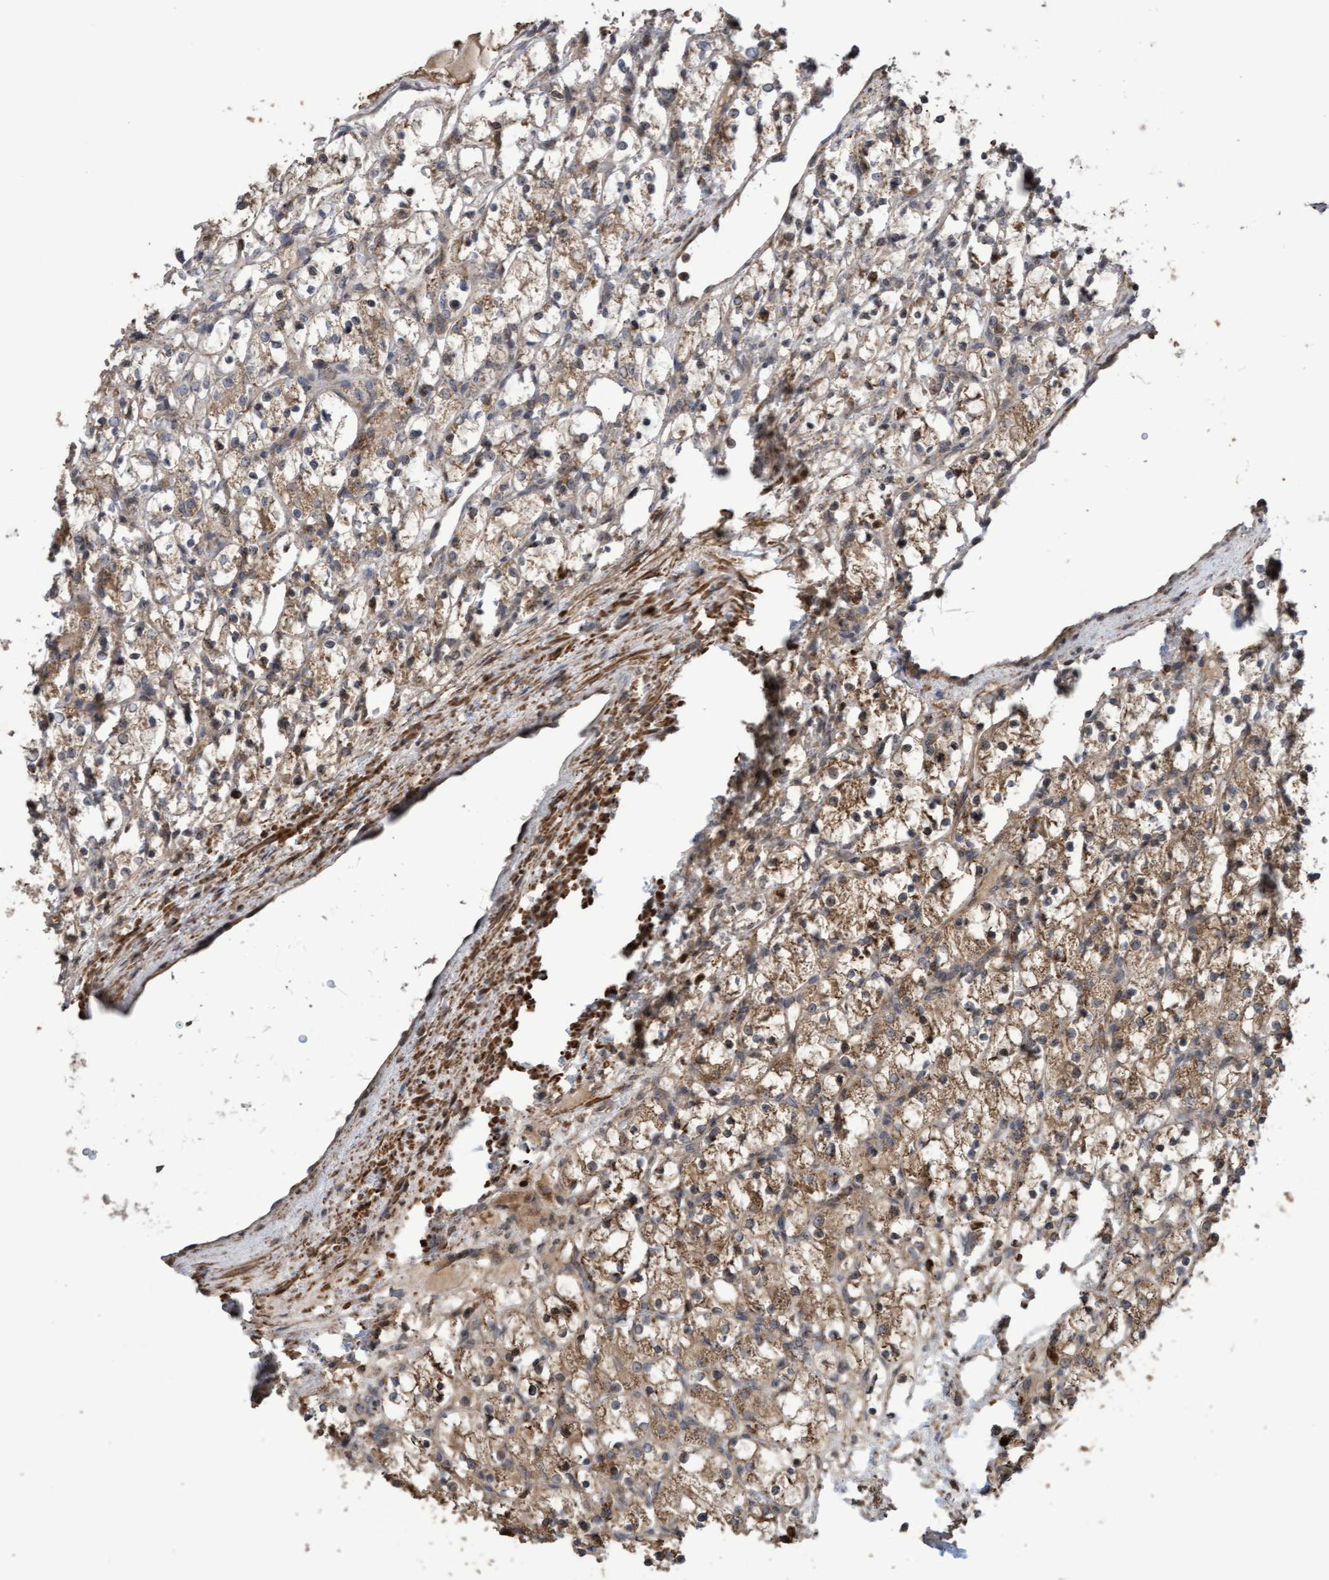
{"staining": {"intensity": "moderate", "quantity": ">75%", "location": "cytoplasmic/membranous"}, "tissue": "renal cancer", "cell_type": "Tumor cells", "image_type": "cancer", "snomed": [{"axis": "morphology", "description": "Adenocarcinoma, NOS"}, {"axis": "topography", "description": "Kidney"}], "caption": "Immunohistochemistry micrograph of neoplastic tissue: renal cancer stained using immunohistochemistry demonstrates medium levels of moderate protein expression localized specifically in the cytoplasmic/membranous of tumor cells, appearing as a cytoplasmic/membranous brown color.", "gene": "SLBP", "patient": {"sex": "female", "age": 69}}